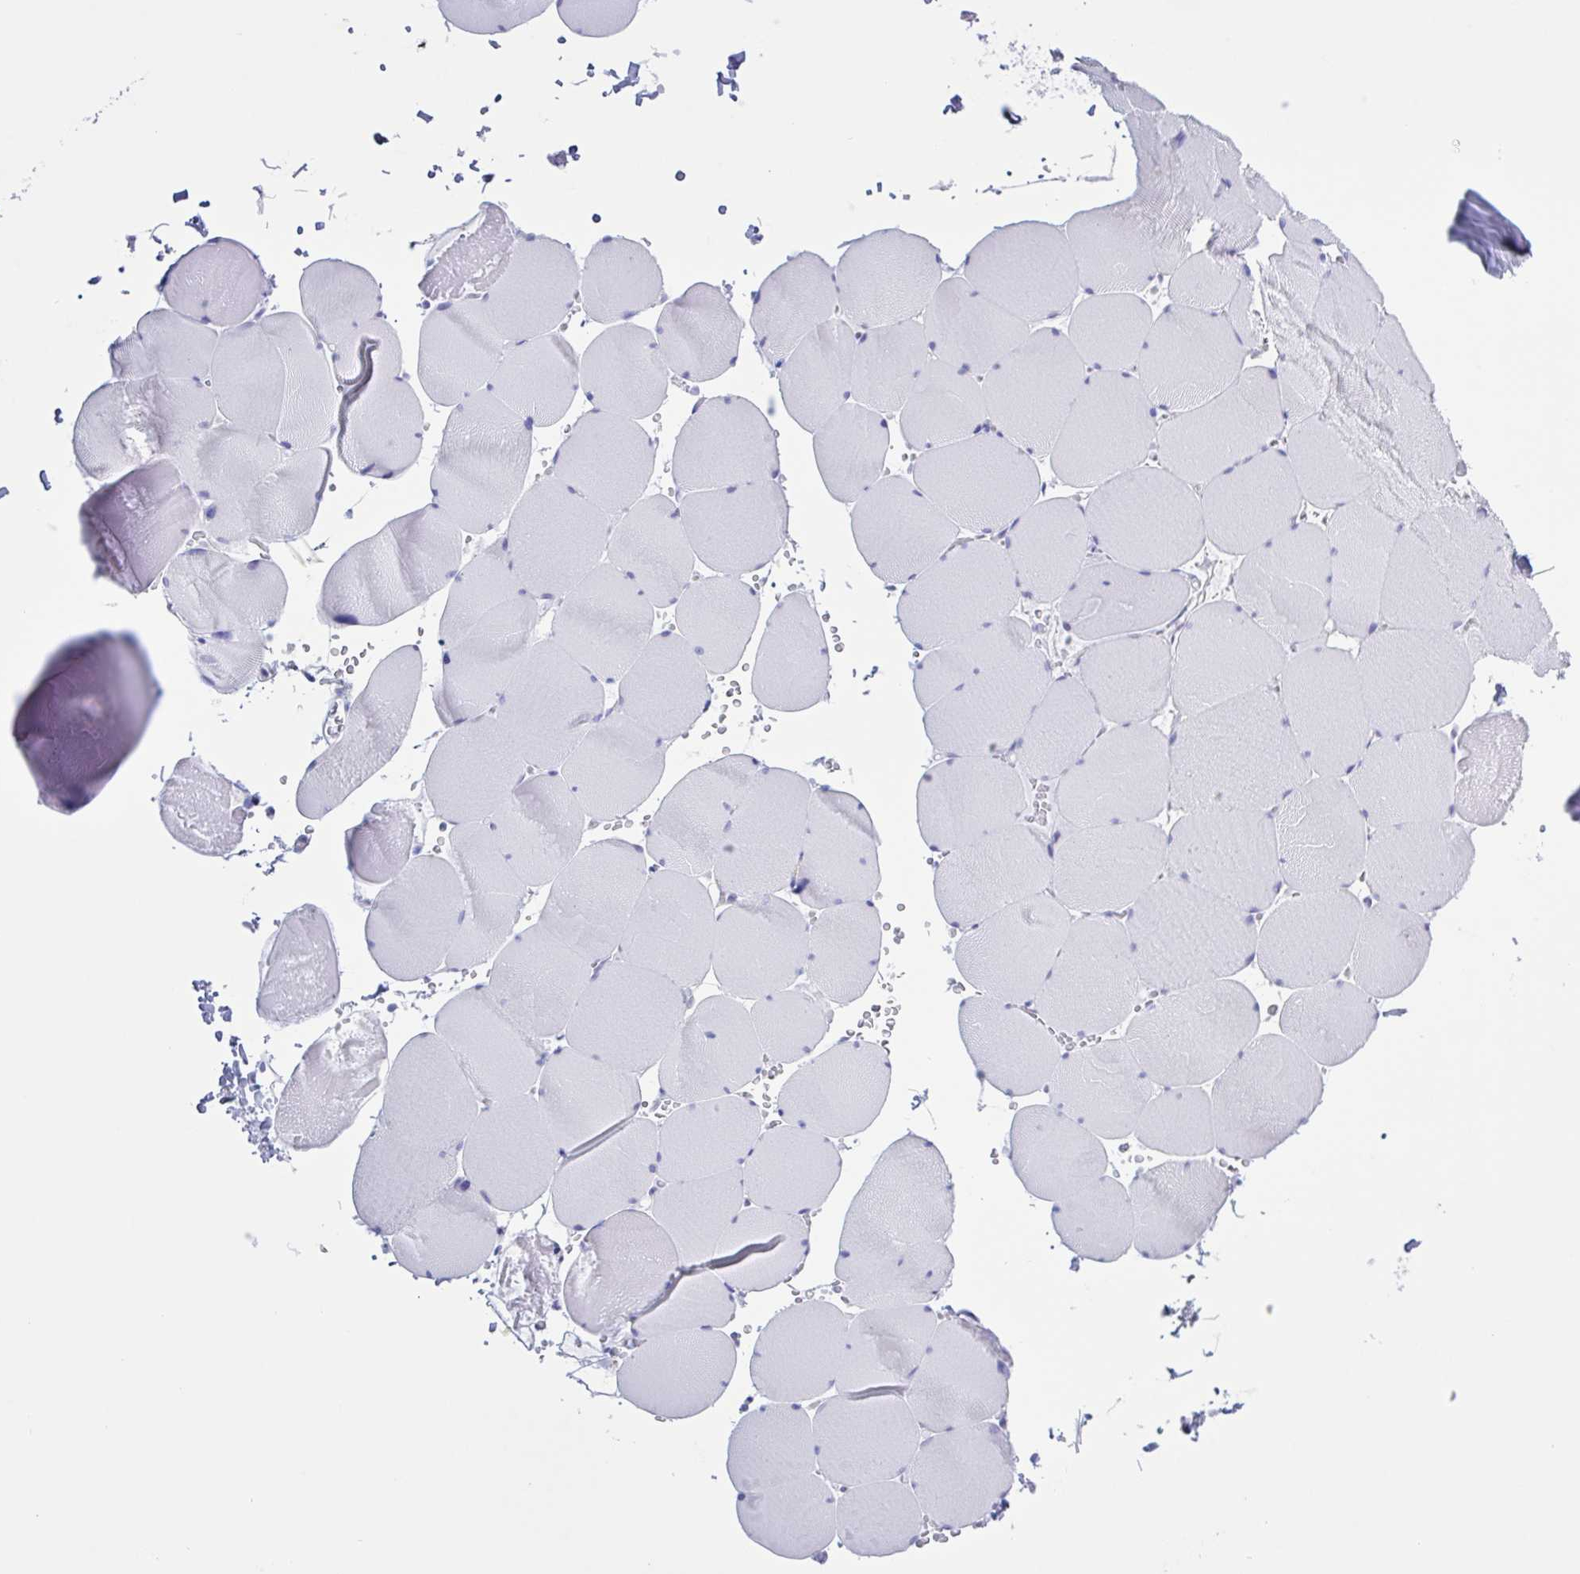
{"staining": {"intensity": "negative", "quantity": "none", "location": "none"}, "tissue": "skeletal muscle", "cell_type": "Myocytes", "image_type": "normal", "snomed": [{"axis": "morphology", "description": "Normal tissue, NOS"}, {"axis": "topography", "description": "Skeletal muscle"}, {"axis": "topography", "description": "Head-Neck"}], "caption": "Human skeletal muscle stained for a protein using immunohistochemistry demonstrates no staining in myocytes.", "gene": "CHMP5", "patient": {"sex": "male", "age": 66}}